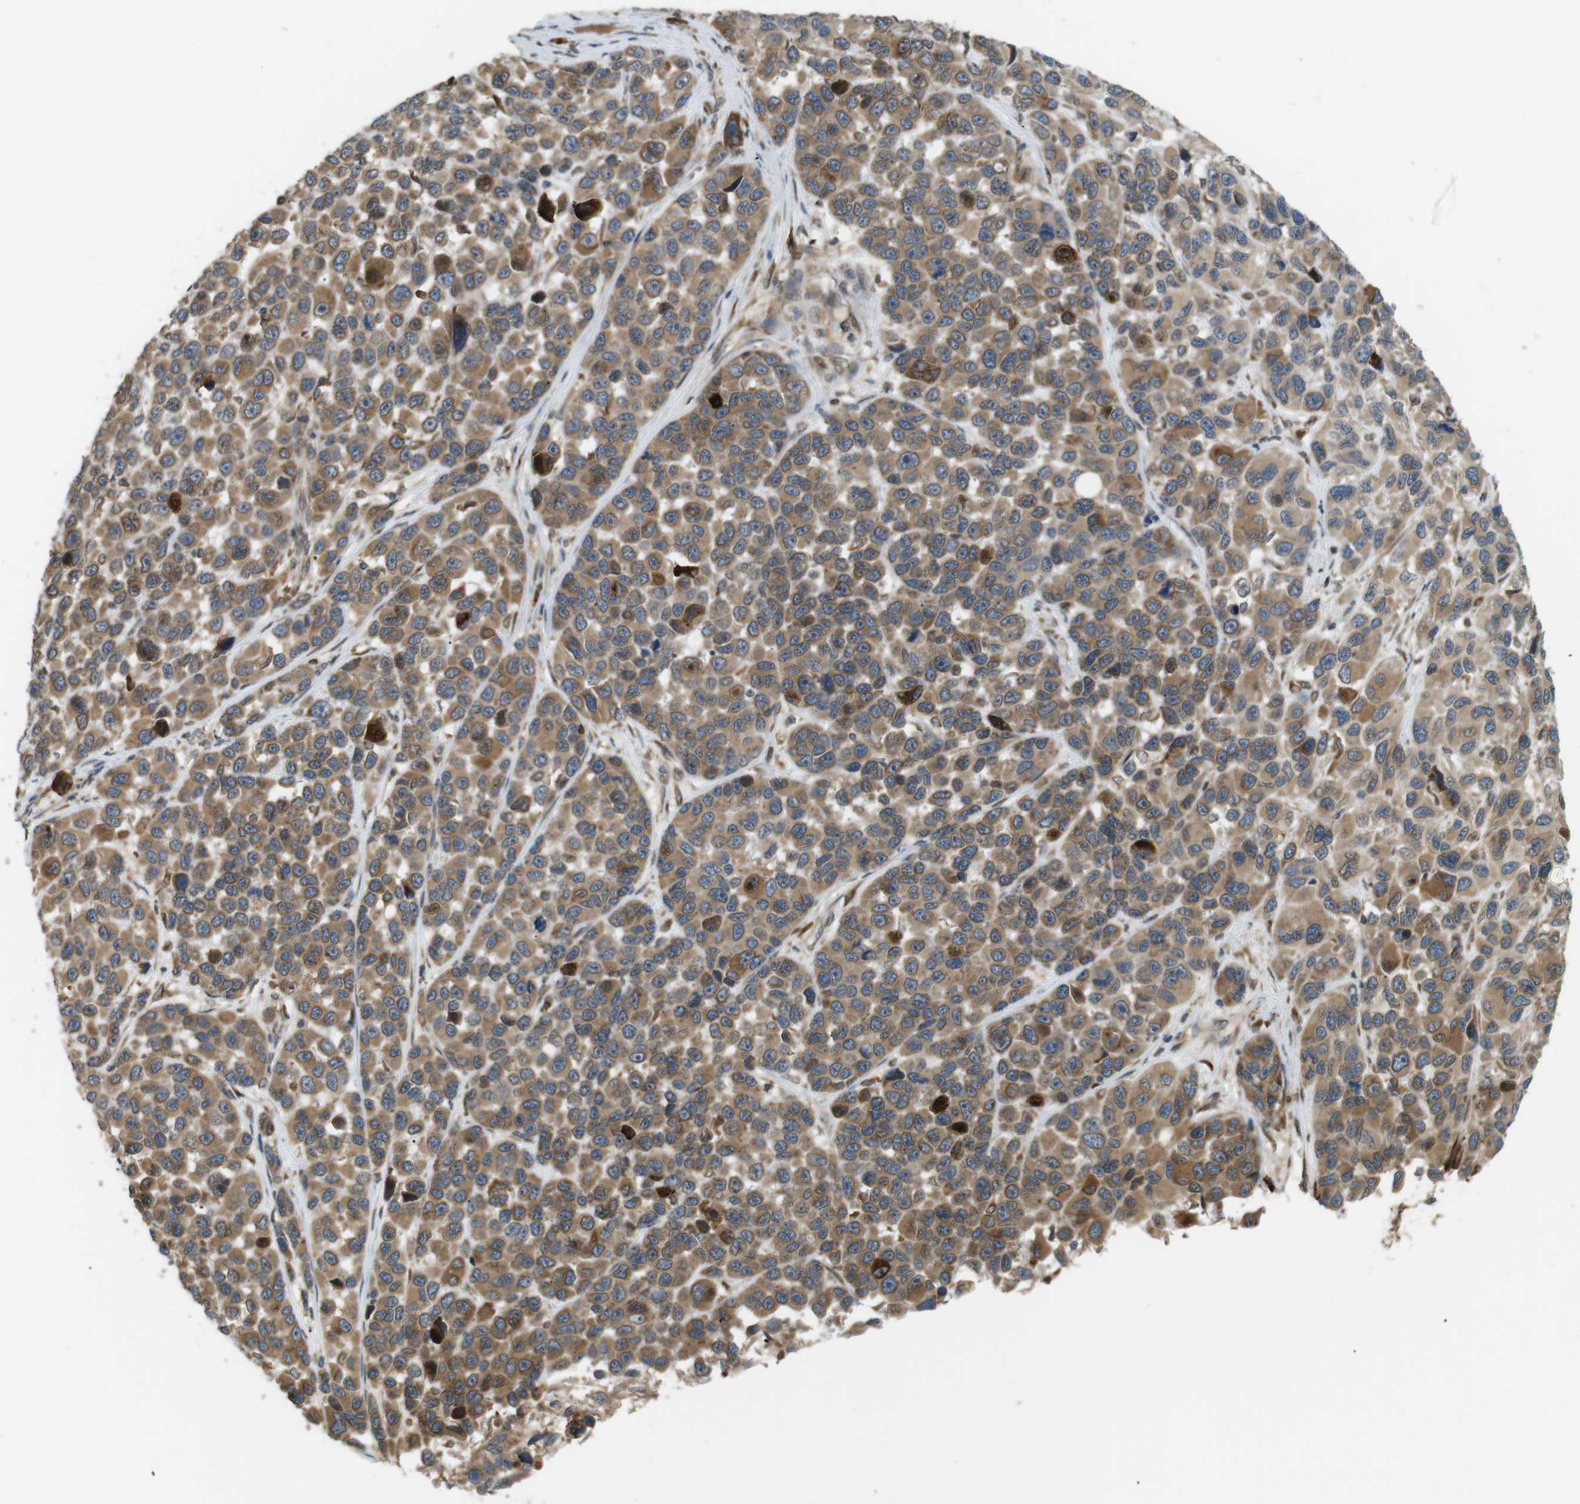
{"staining": {"intensity": "moderate", "quantity": ">75%", "location": "cytoplasmic/membranous"}, "tissue": "melanoma", "cell_type": "Tumor cells", "image_type": "cancer", "snomed": [{"axis": "morphology", "description": "Malignant melanoma, NOS"}, {"axis": "topography", "description": "Skin"}], "caption": "DAB (3,3'-diaminobenzidine) immunohistochemical staining of melanoma demonstrates moderate cytoplasmic/membranous protein expression in approximately >75% of tumor cells.", "gene": "TMED4", "patient": {"sex": "male", "age": 53}}